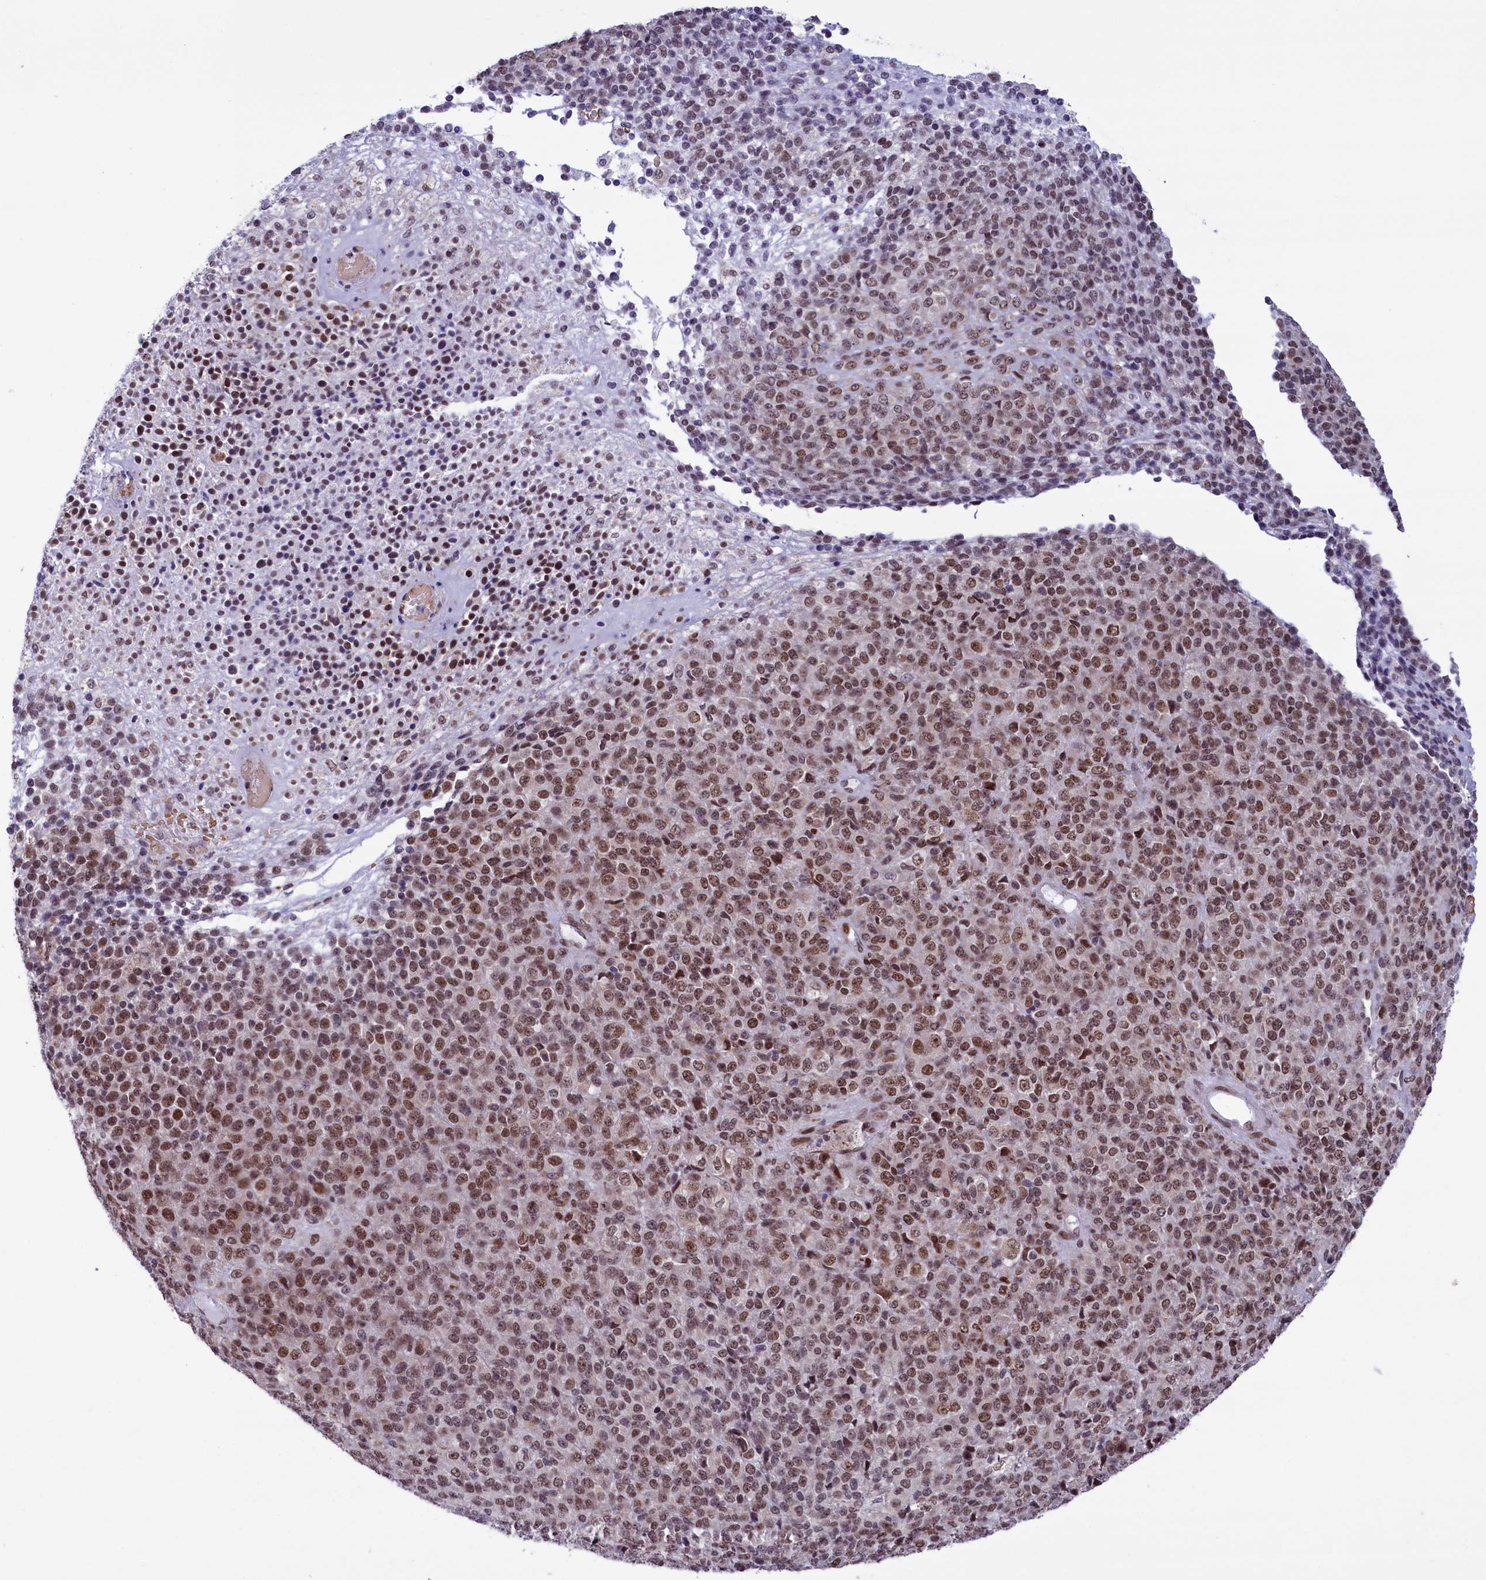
{"staining": {"intensity": "moderate", "quantity": ">75%", "location": "nuclear"}, "tissue": "melanoma", "cell_type": "Tumor cells", "image_type": "cancer", "snomed": [{"axis": "morphology", "description": "Malignant melanoma, Metastatic site"}, {"axis": "topography", "description": "Brain"}], "caption": "IHC histopathology image of human melanoma stained for a protein (brown), which reveals medium levels of moderate nuclear expression in approximately >75% of tumor cells.", "gene": "MPHOSPH8", "patient": {"sex": "female", "age": 56}}